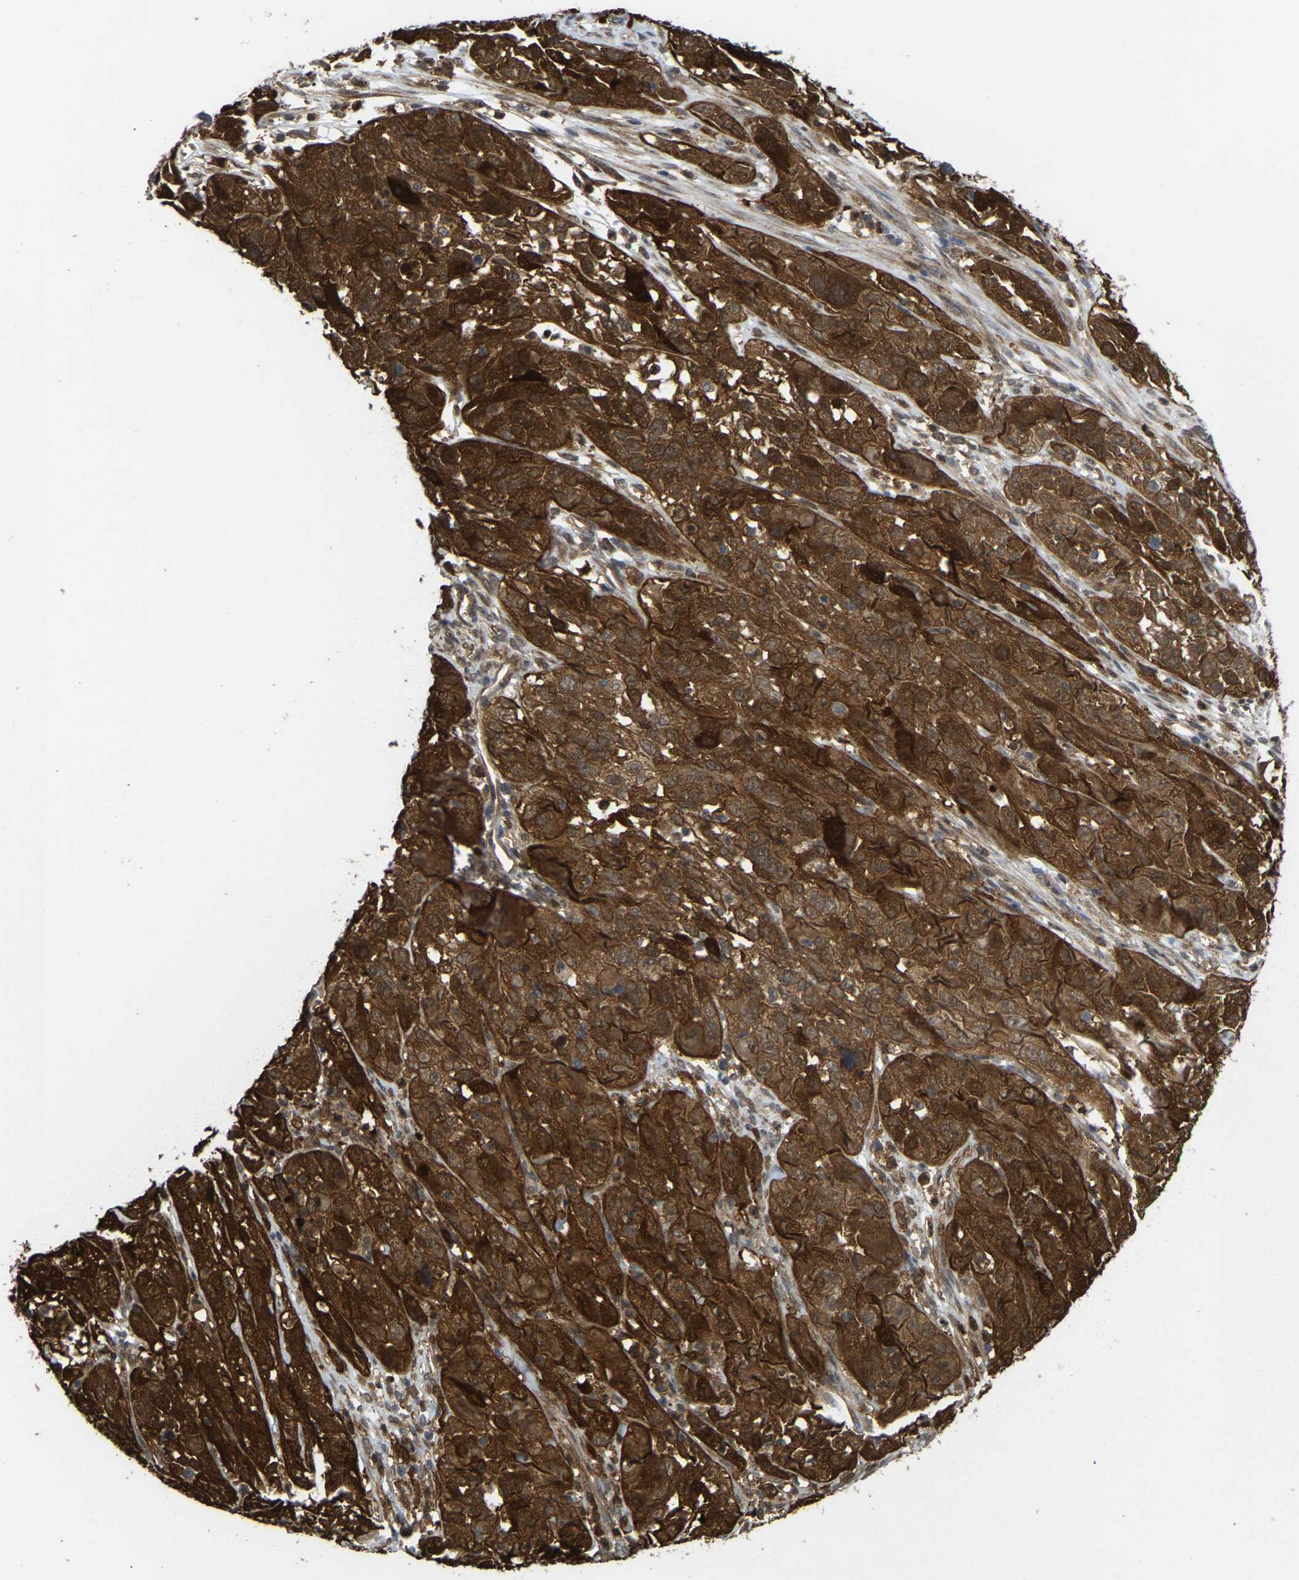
{"staining": {"intensity": "strong", "quantity": ">75%", "location": "cytoplasmic/membranous"}, "tissue": "cervical cancer", "cell_type": "Tumor cells", "image_type": "cancer", "snomed": [{"axis": "morphology", "description": "Squamous cell carcinoma, NOS"}, {"axis": "topography", "description": "Cervix"}], "caption": "Protein staining of cervical squamous cell carcinoma tissue shows strong cytoplasmic/membranous staining in approximately >75% of tumor cells.", "gene": "SERPINB5", "patient": {"sex": "female", "age": 32}}